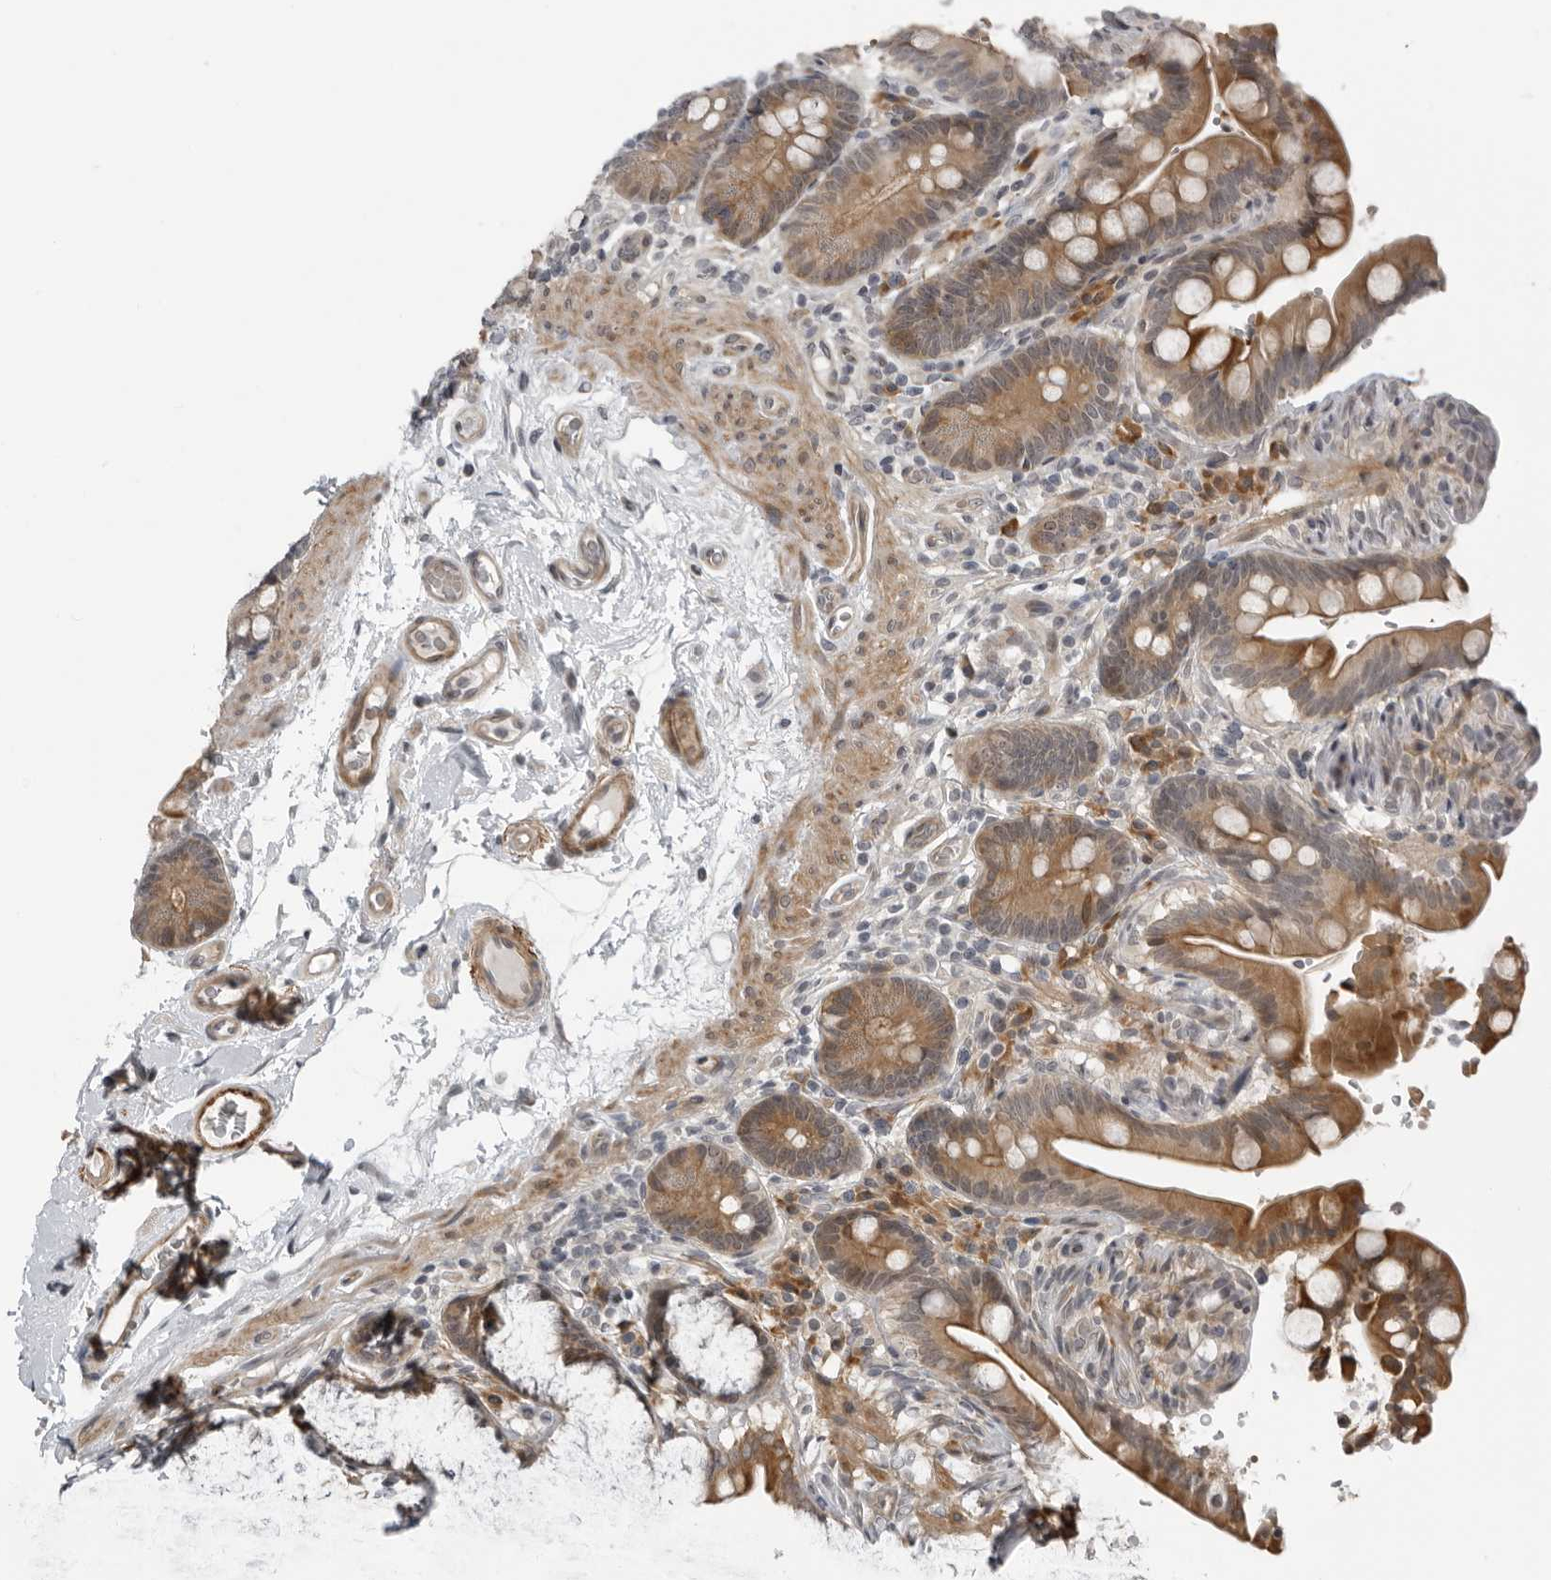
{"staining": {"intensity": "moderate", "quantity": ">75%", "location": "cytoplasmic/membranous"}, "tissue": "colon", "cell_type": "Endothelial cells", "image_type": "normal", "snomed": [{"axis": "morphology", "description": "Normal tissue, NOS"}, {"axis": "topography", "description": "Smooth muscle"}, {"axis": "topography", "description": "Colon"}], "caption": "Unremarkable colon displays moderate cytoplasmic/membranous expression in about >75% of endothelial cells, visualized by immunohistochemistry.", "gene": "ALPK2", "patient": {"sex": "male", "age": 73}}